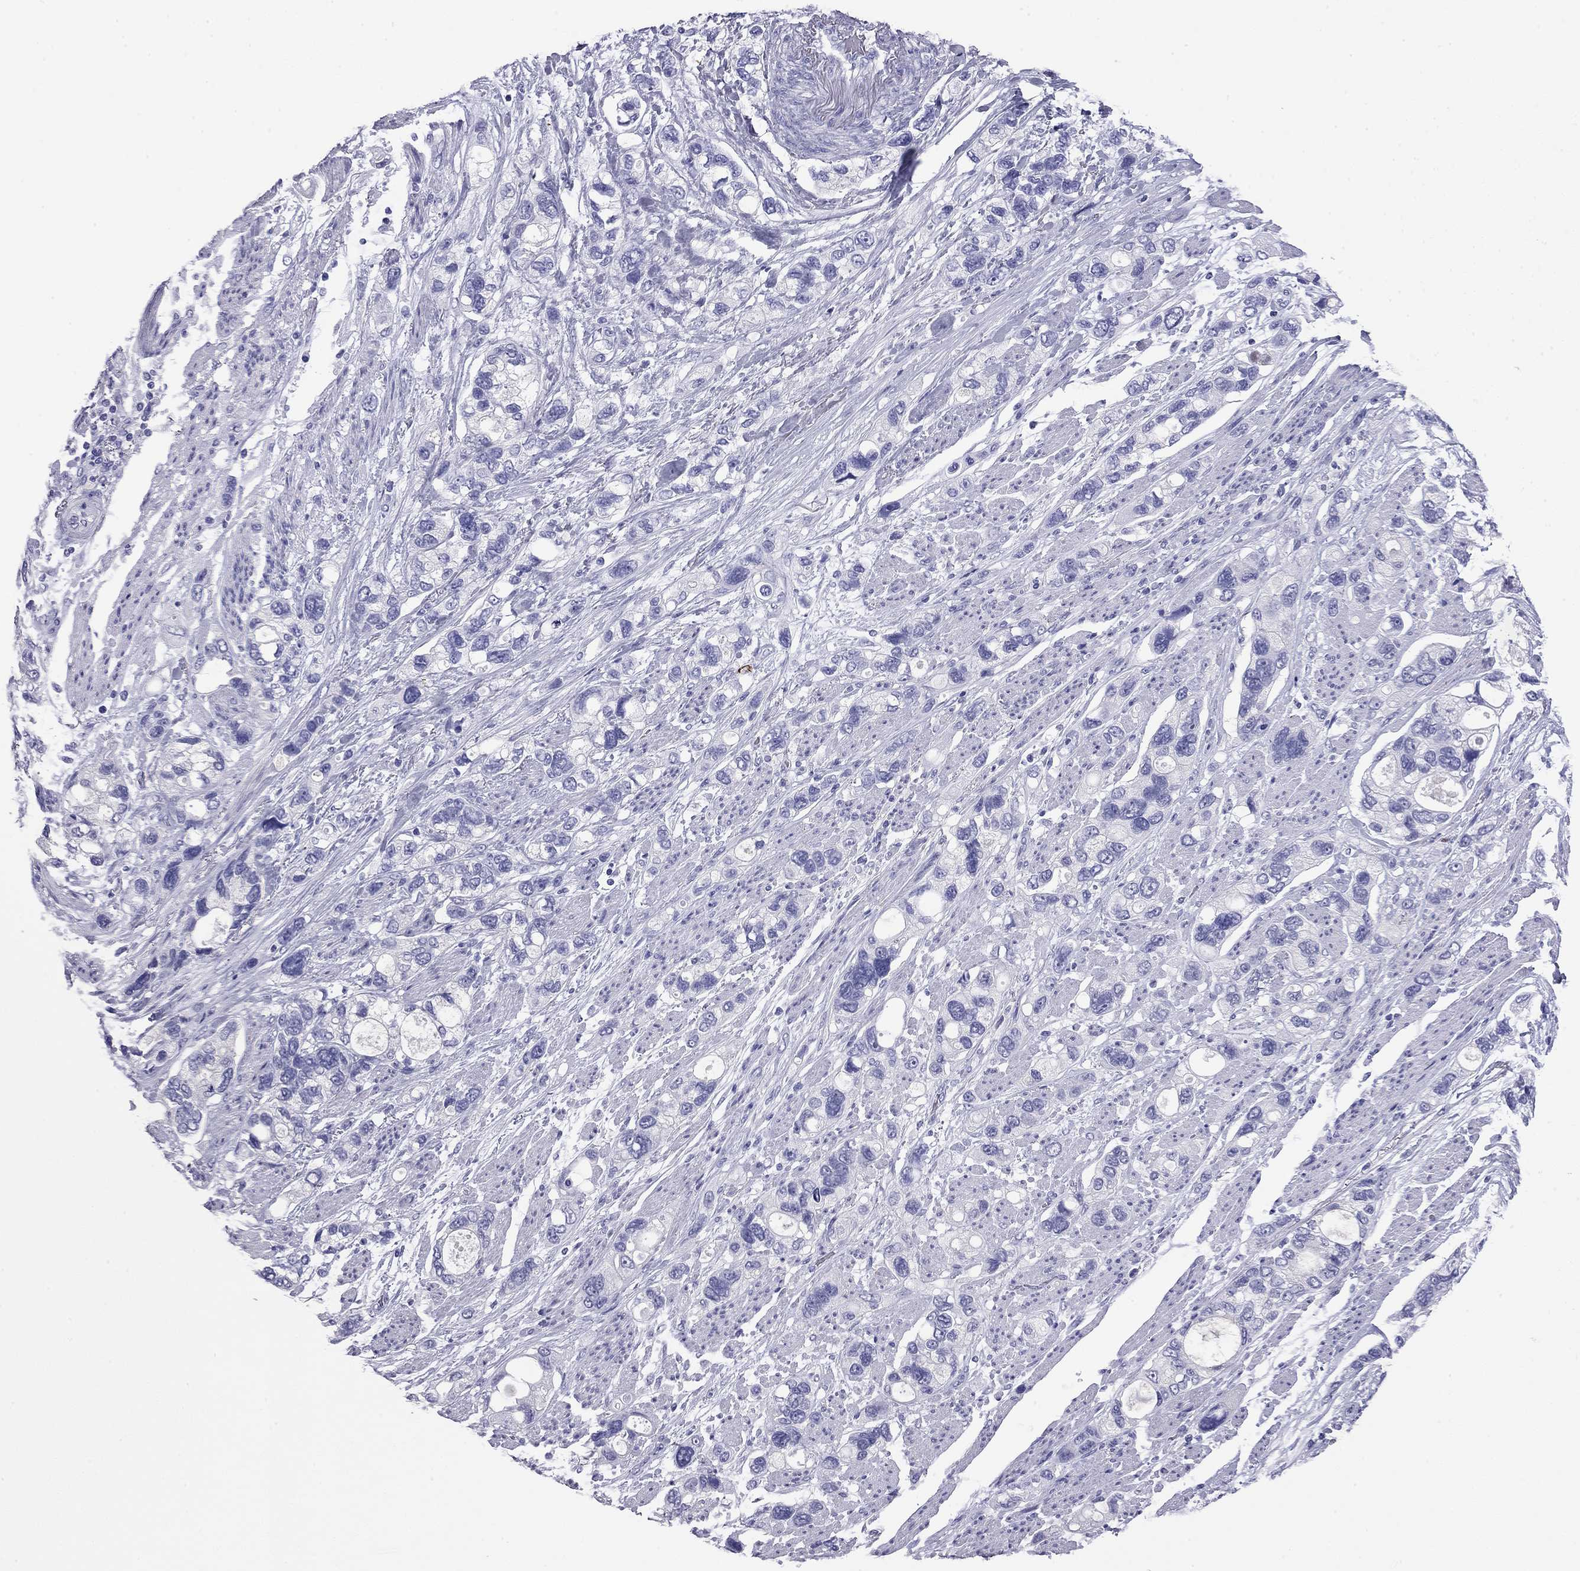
{"staining": {"intensity": "negative", "quantity": "none", "location": "none"}, "tissue": "stomach cancer", "cell_type": "Tumor cells", "image_type": "cancer", "snomed": [{"axis": "morphology", "description": "Adenocarcinoma, NOS"}, {"axis": "topography", "description": "Stomach, upper"}], "caption": "Stomach cancer was stained to show a protein in brown. There is no significant expression in tumor cells.", "gene": "ODF4", "patient": {"sex": "female", "age": 81}}